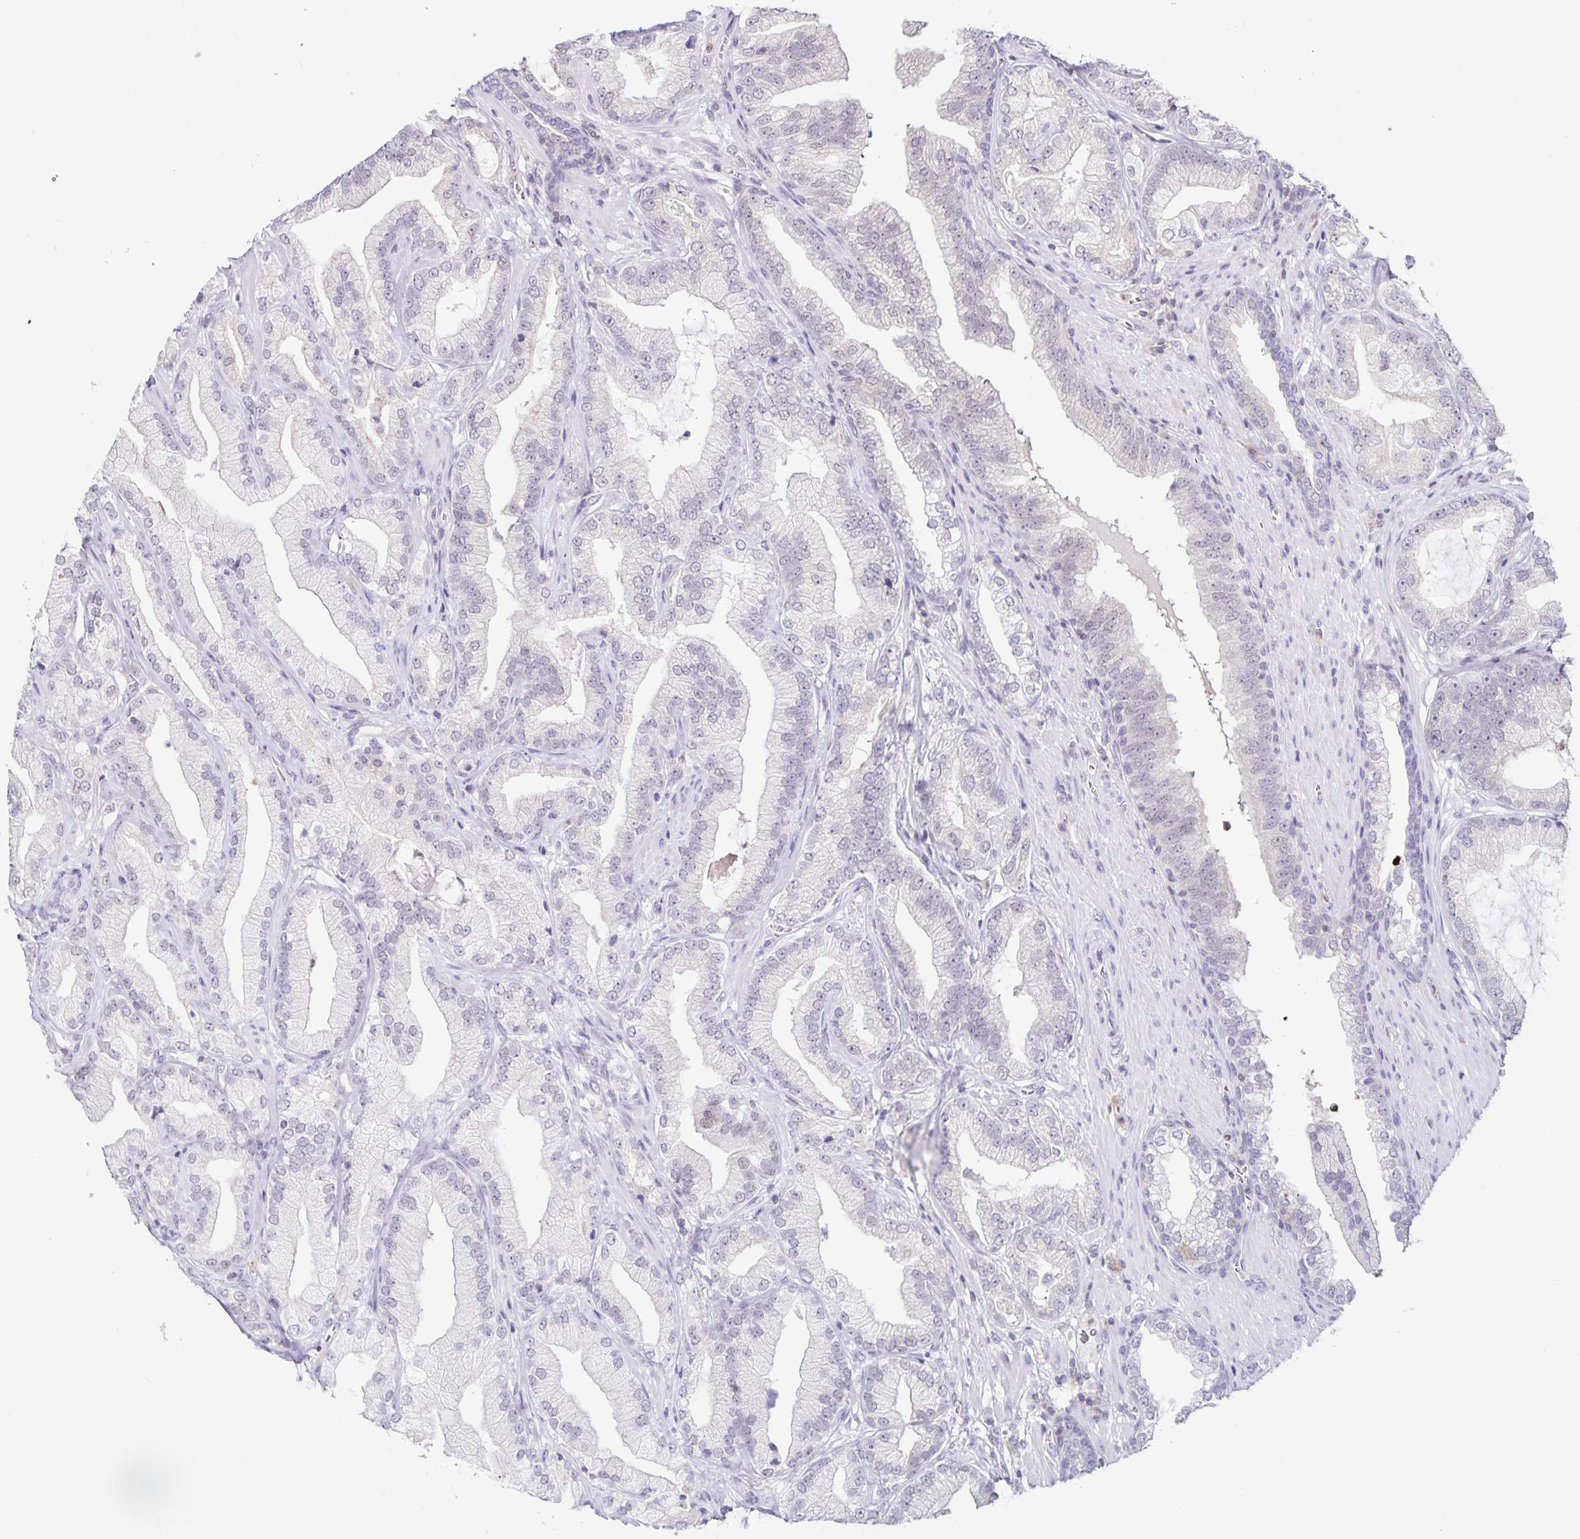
{"staining": {"intensity": "negative", "quantity": "none", "location": "none"}, "tissue": "prostate cancer", "cell_type": "Tumor cells", "image_type": "cancer", "snomed": [{"axis": "morphology", "description": "Adenocarcinoma, Low grade"}, {"axis": "topography", "description": "Prostate"}], "caption": "This is an immunohistochemistry (IHC) micrograph of prostate low-grade adenocarcinoma. There is no staining in tumor cells.", "gene": "STPG4", "patient": {"sex": "male", "age": 62}}